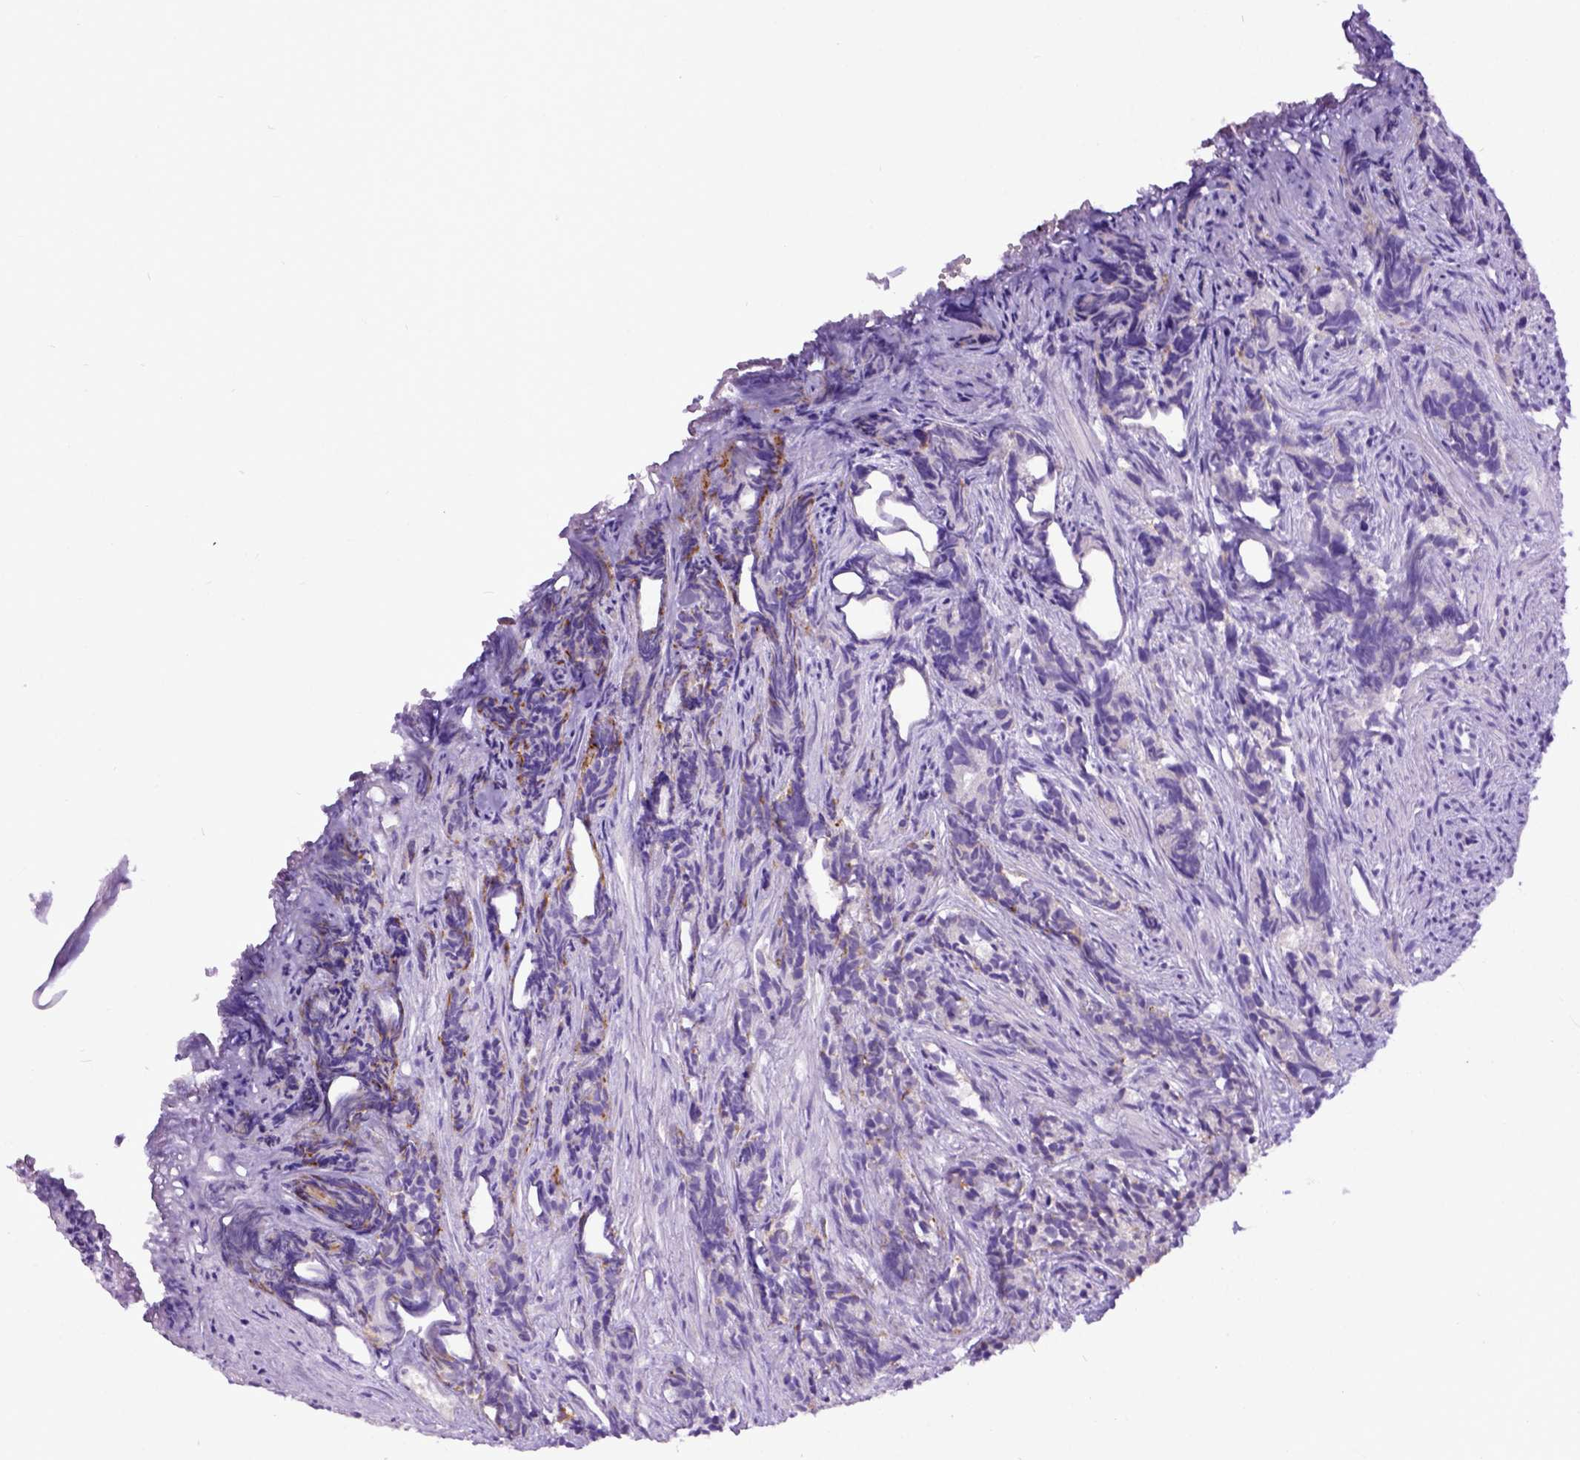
{"staining": {"intensity": "moderate", "quantity": "<25%", "location": "cytoplasmic/membranous"}, "tissue": "prostate cancer", "cell_type": "Tumor cells", "image_type": "cancer", "snomed": [{"axis": "morphology", "description": "Adenocarcinoma, High grade"}, {"axis": "topography", "description": "Prostate"}], "caption": "Immunohistochemical staining of prostate adenocarcinoma (high-grade) exhibits low levels of moderate cytoplasmic/membranous protein positivity in about <25% of tumor cells.", "gene": "NEK5", "patient": {"sex": "male", "age": 84}}